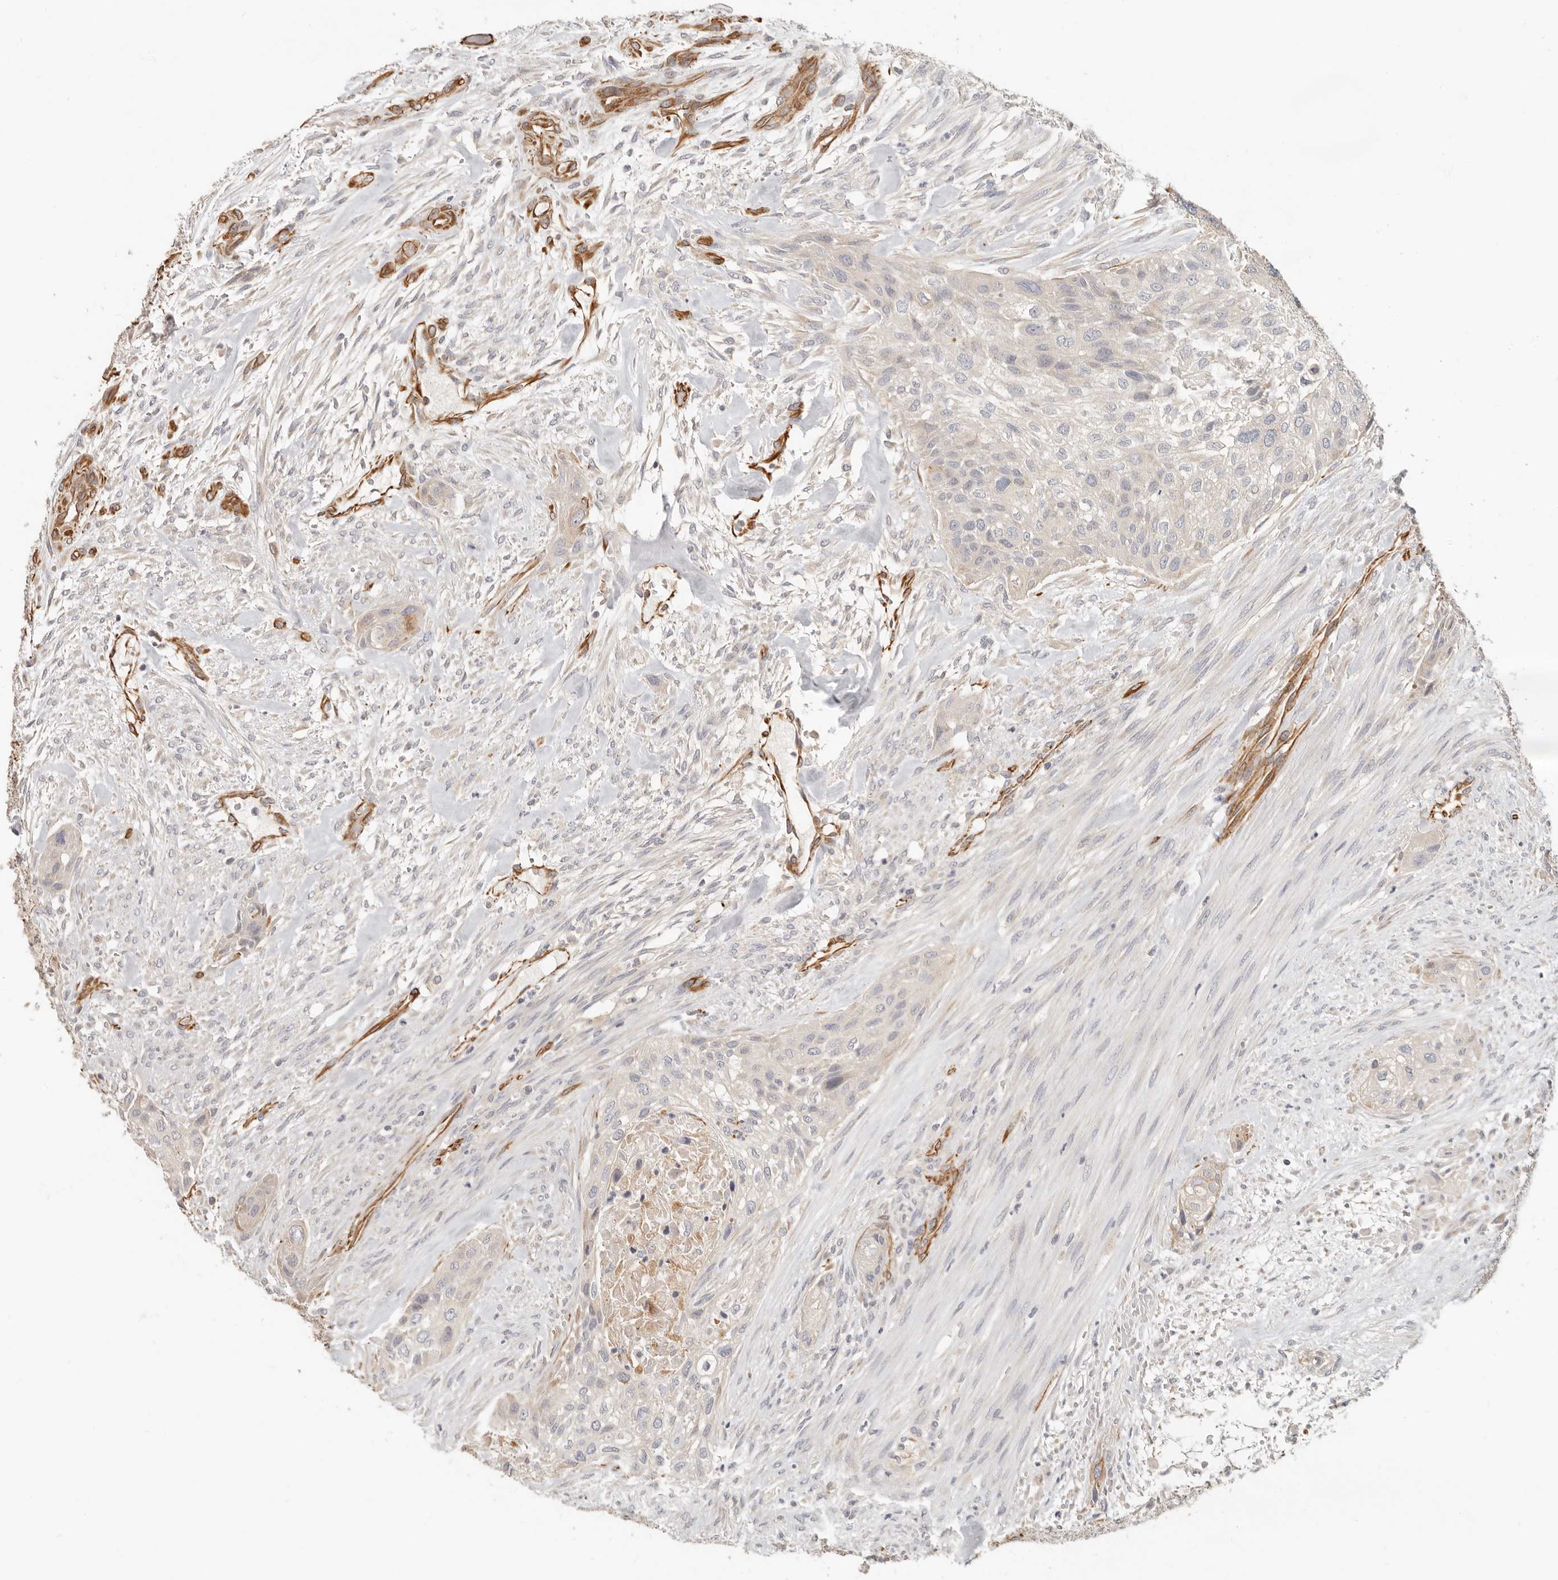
{"staining": {"intensity": "negative", "quantity": "none", "location": "none"}, "tissue": "urothelial cancer", "cell_type": "Tumor cells", "image_type": "cancer", "snomed": [{"axis": "morphology", "description": "Urothelial carcinoma, High grade"}, {"axis": "topography", "description": "Urinary bladder"}], "caption": "An immunohistochemistry photomicrograph of urothelial carcinoma (high-grade) is shown. There is no staining in tumor cells of urothelial carcinoma (high-grade).", "gene": "SPRING1", "patient": {"sex": "male", "age": 35}}